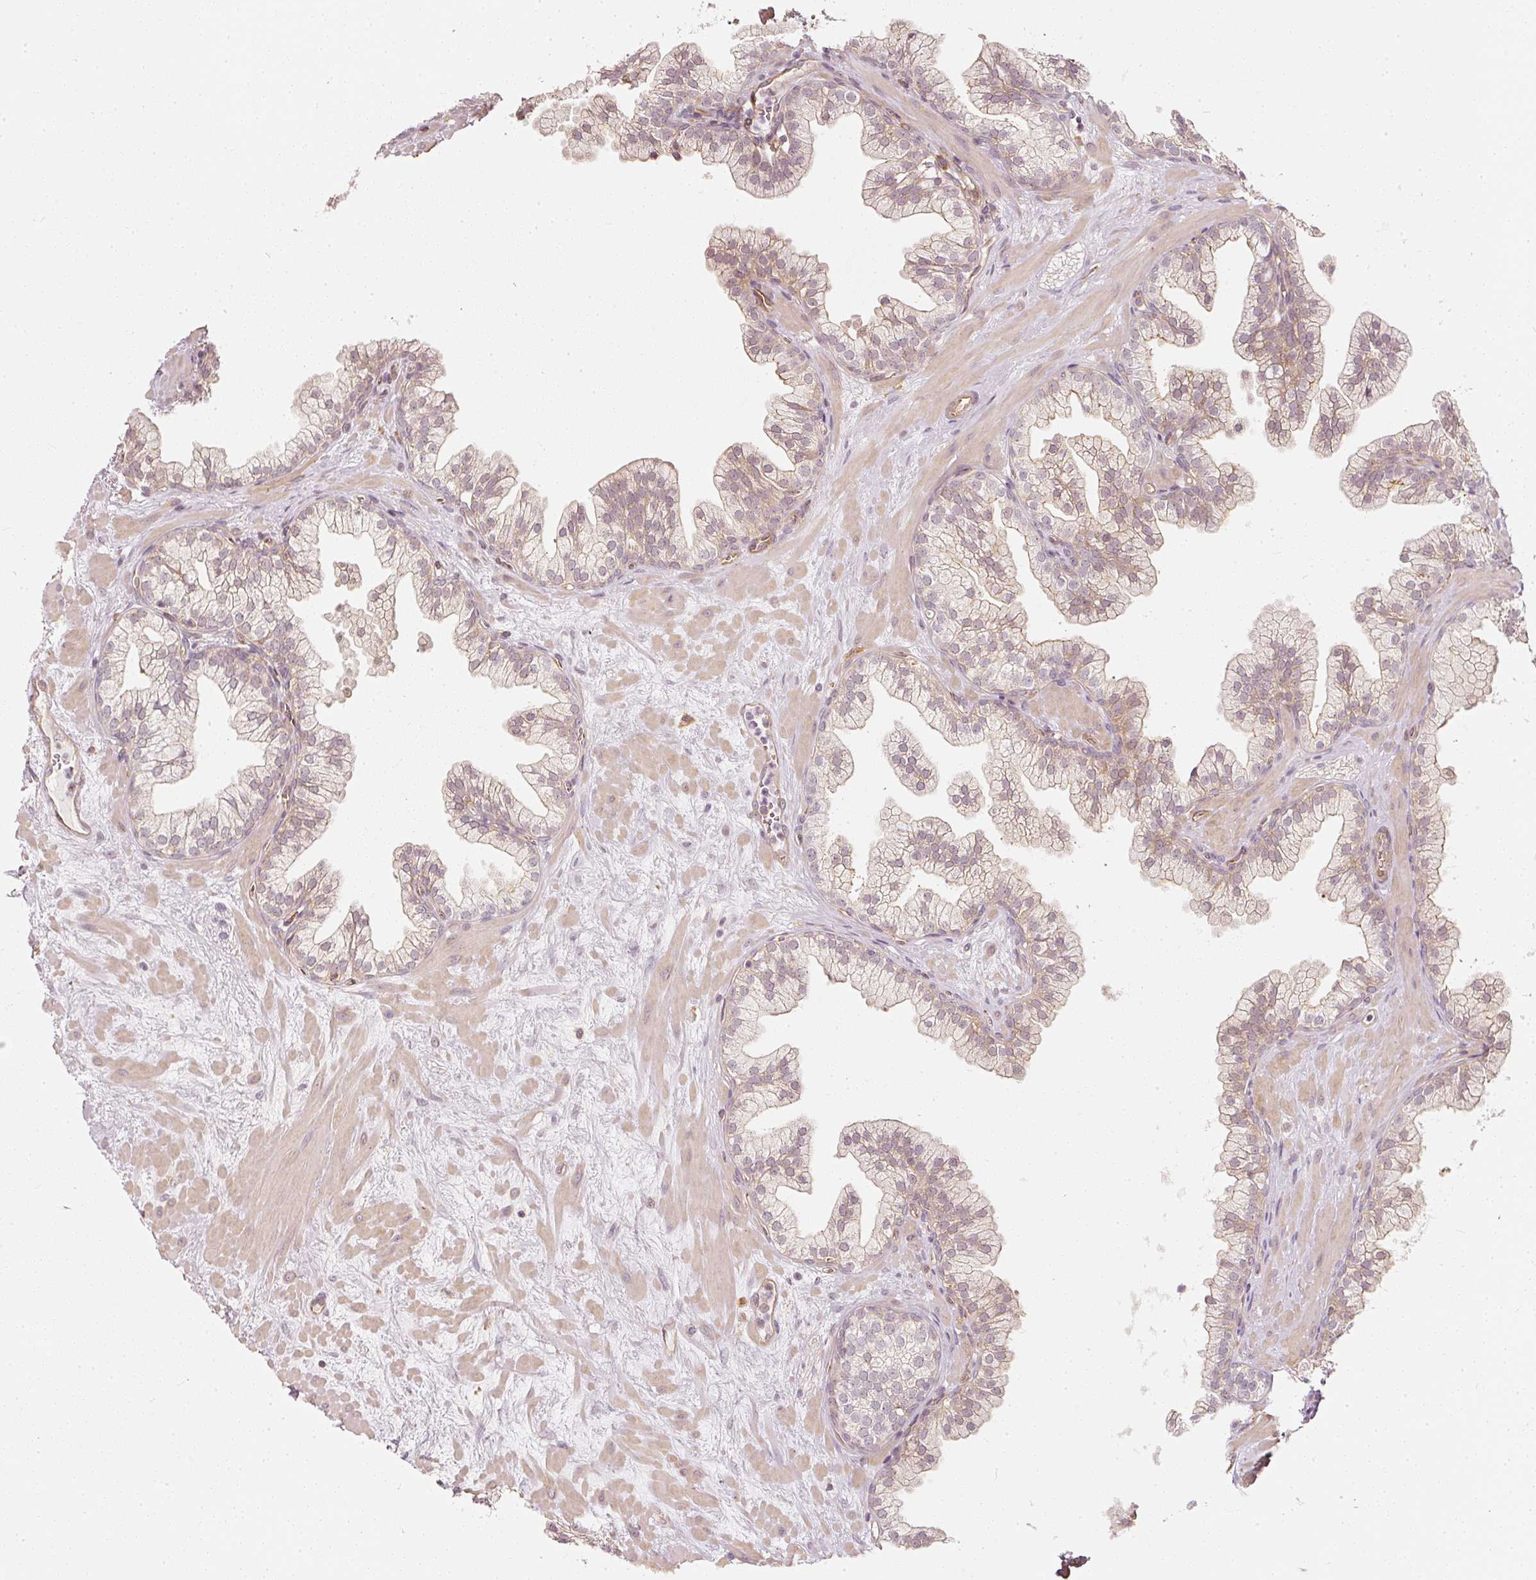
{"staining": {"intensity": "weak", "quantity": "25%-75%", "location": "cytoplasmic/membranous"}, "tissue": "prostate", "cell_type": "Glandular cells", "image_type": "normal", "snomed": [{"axis": "morphology", "description": "Normal tissue, NOS"}, {"axis": "topography", "description": "Prostate"}, {"axis": "topography", "description": "Peripheral nerve tissue"}], "caption": "This is an image of IHC staining of unremarkable prostate, which shows weak expression in the cytoplasmic/membranous of glandular cells.", "gene": "DRD2", "patient": {"sex": "male", "age": 61}}